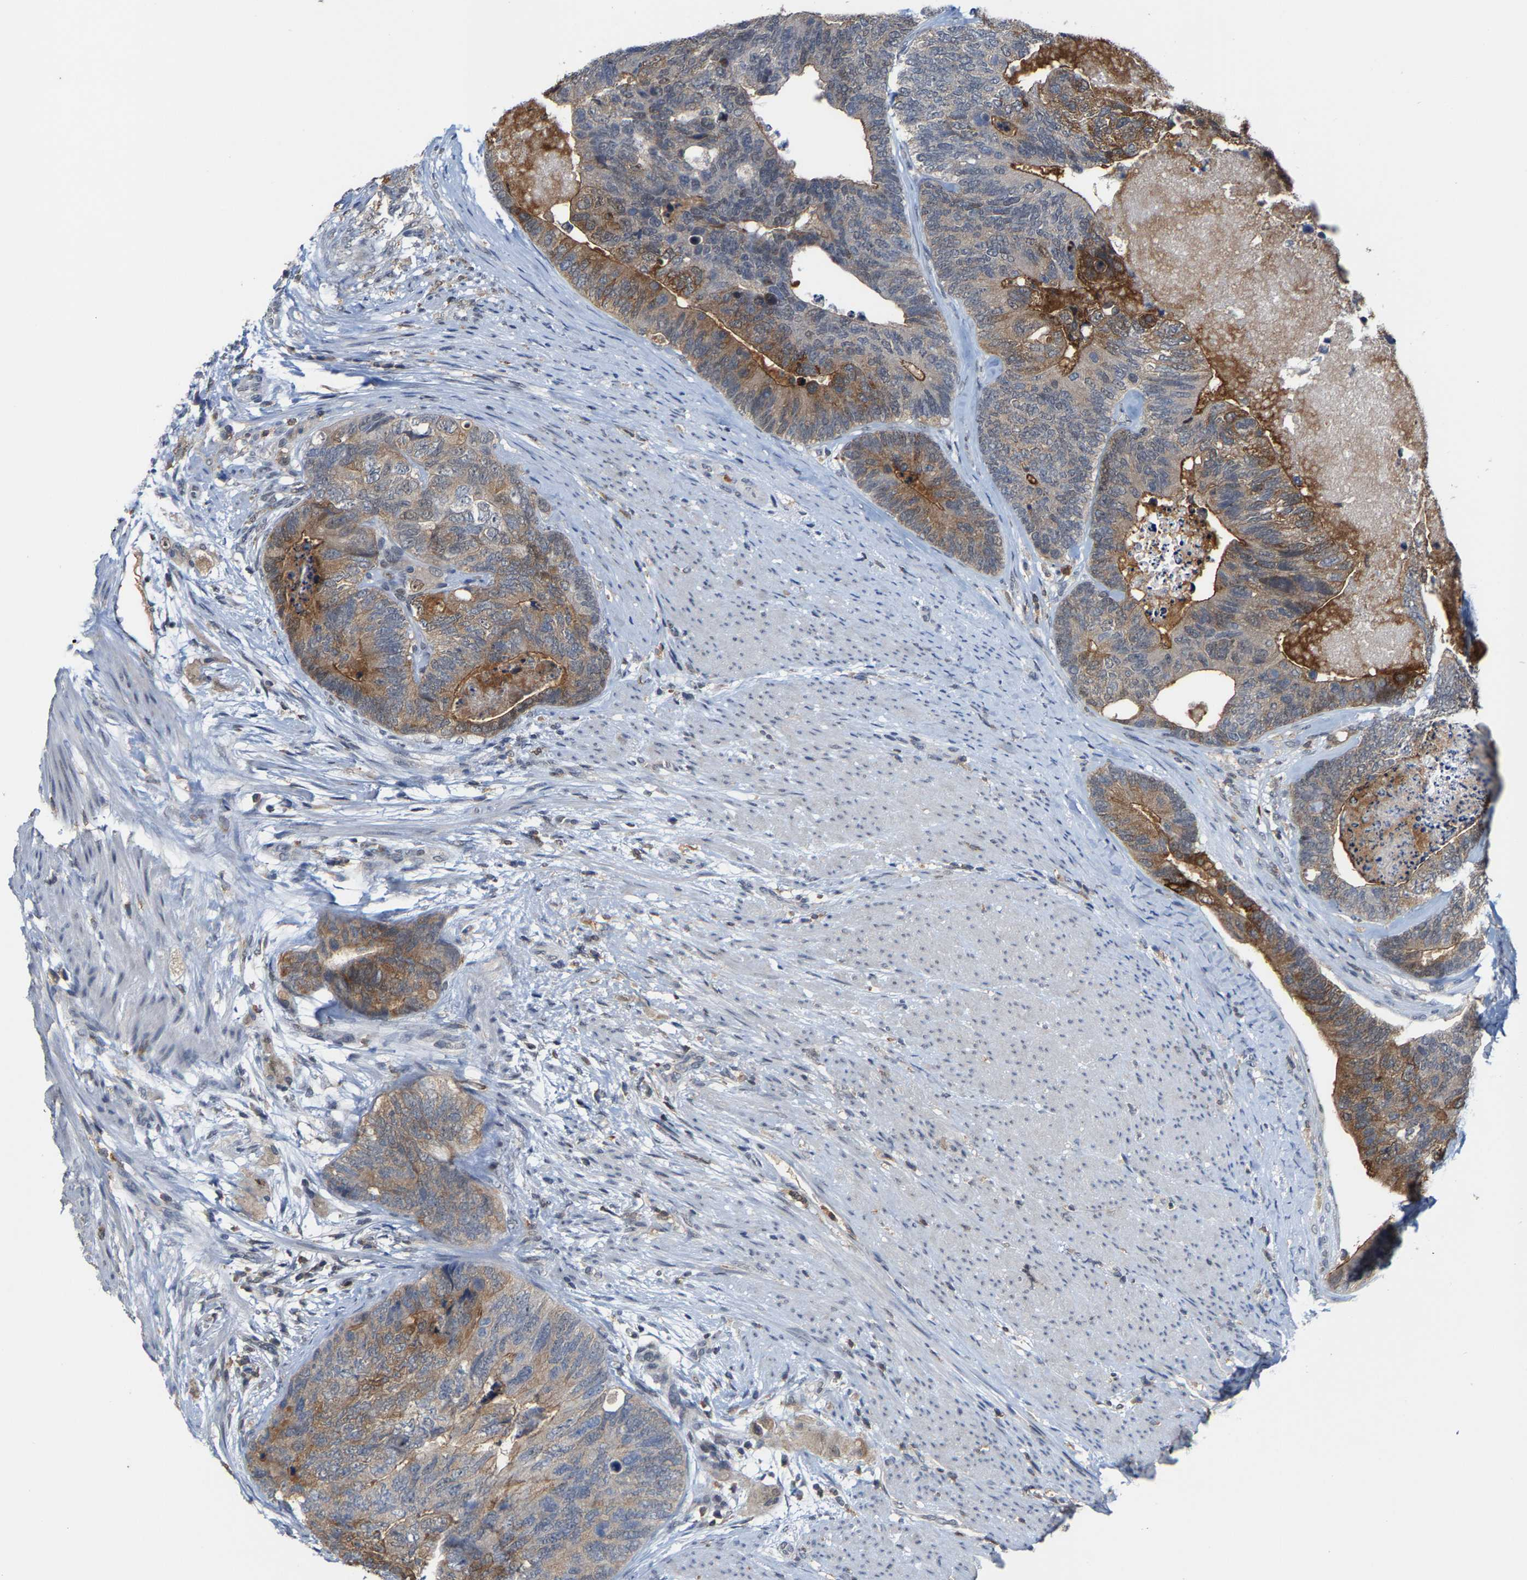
{"staining": {"intensity": "moderate", "quantity": "25%-75%", "location": "cytoplasmic/membranous"}, "tissue": "colorectal cancer", "cell_type": "Tumor cells", "image_type": "cancer", "snomed": [{"axis": "morphology", "description": "Adenocarcinoma, NOS"}, {"axis": "topography", "description": "Colon"}], "caption": "Protein staining by immunohistochemistry reveals moderate cytoplasmic/membranous staining in approximately 25%-75% of tumor cells in adenocarcinoma (colorectal). (DAB (3,3'-diaminobenzidine) = brown stain, brightfield microscopy at high magnification).", "gene": "FGD3", "patient": {"sex": "female", "age": 67}}